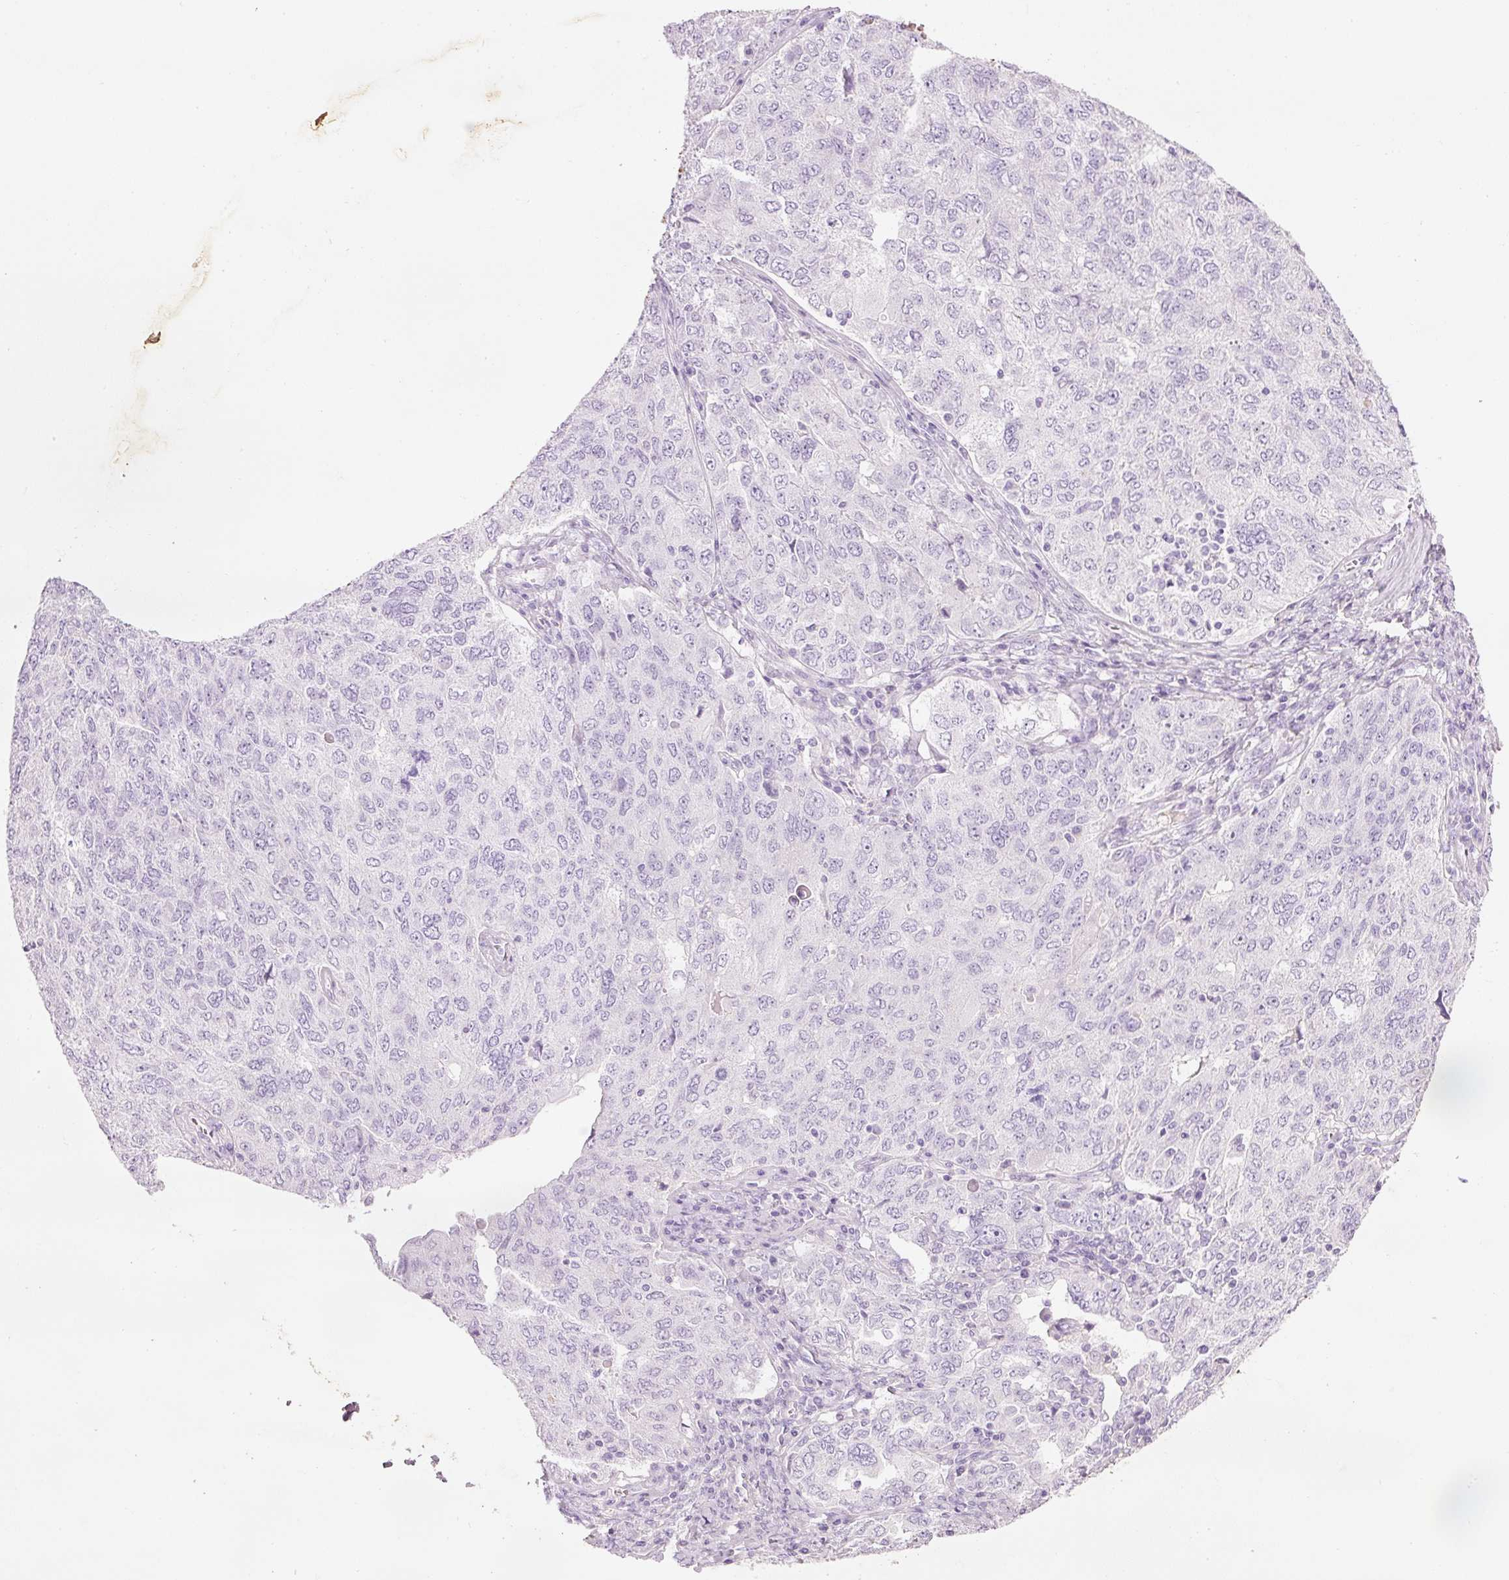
{"staining": {"intensity": "negative", "quantity": "none", "location": "none"}, "tissue": "ovarian cancer", "cell_type": "Tumor cells", "image_type": "cancer", "snomed": [{"axis": "morphology", "description": "Carcinoma, endometroid"}, {"axis": "topography", "description": "Ovary"}], "caption": "A high-resolution photomicrograph shows immunohistochemistry (IHC) staining of ovarian cancer, which displays no significant expression in tumor cells.", "gene": "MFAP4", "patient": {"sex": "female", "age": 62}}